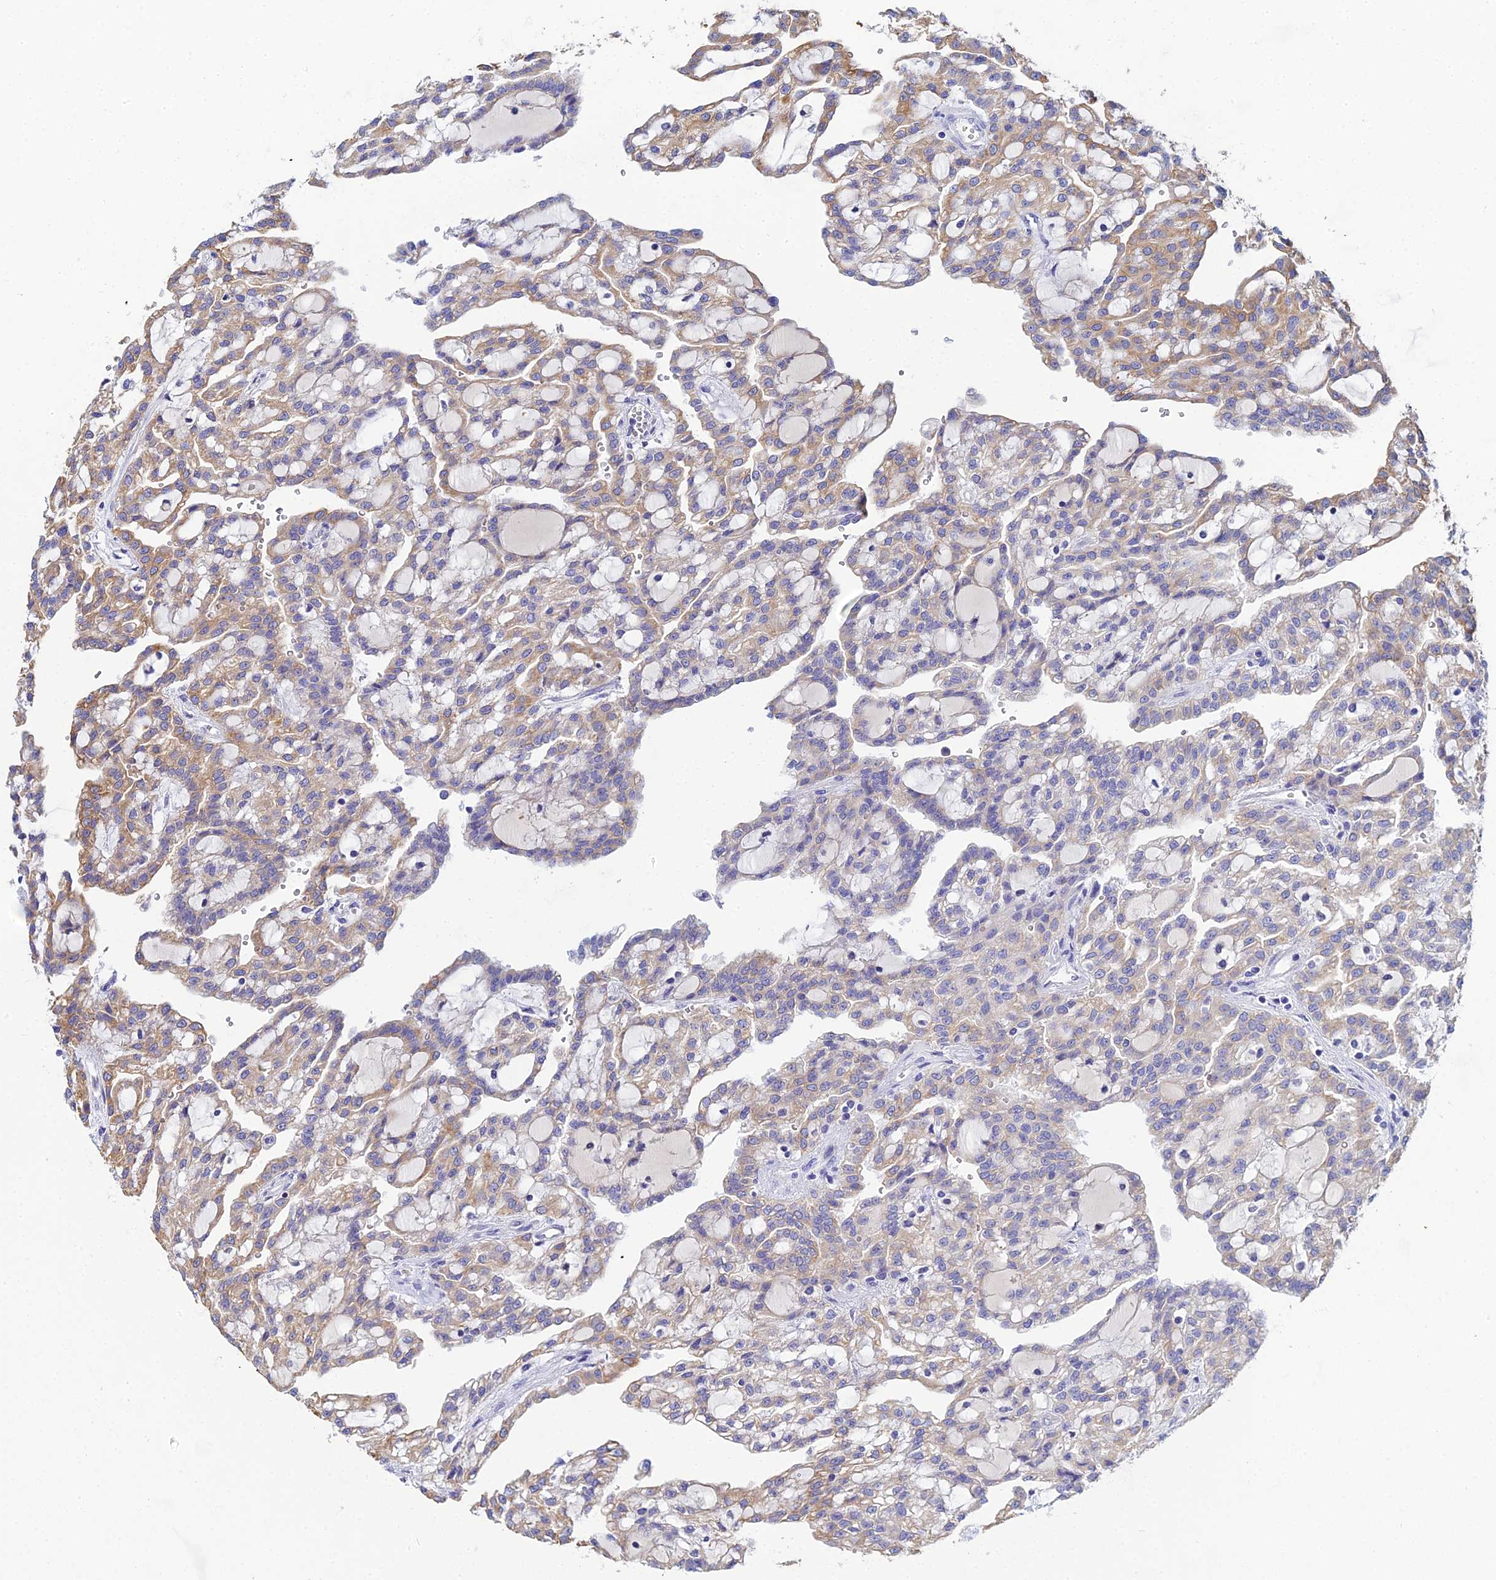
{"staining": {"intensity": "moderate", "quantity": ">75%", "location": "cytoplasmic/membranous"}, "tissue": "renal cancer", "cell_type": "Tumor cells", "image_type": "cancer", "snomed": [{"axis": "morphology", "description": "Adenocarcinoma, NOS"}, {"axis": "topography", "description": "Kidney"}], "caption": "Brown immunohistochemical staining in adenocarcinoma (renal) exhibits moderate cytoplasmic/membranous staining in approximately >75% of tumor cells.", "gene": "ZXDA", "patient": {"sex": "male", "age": 63}}